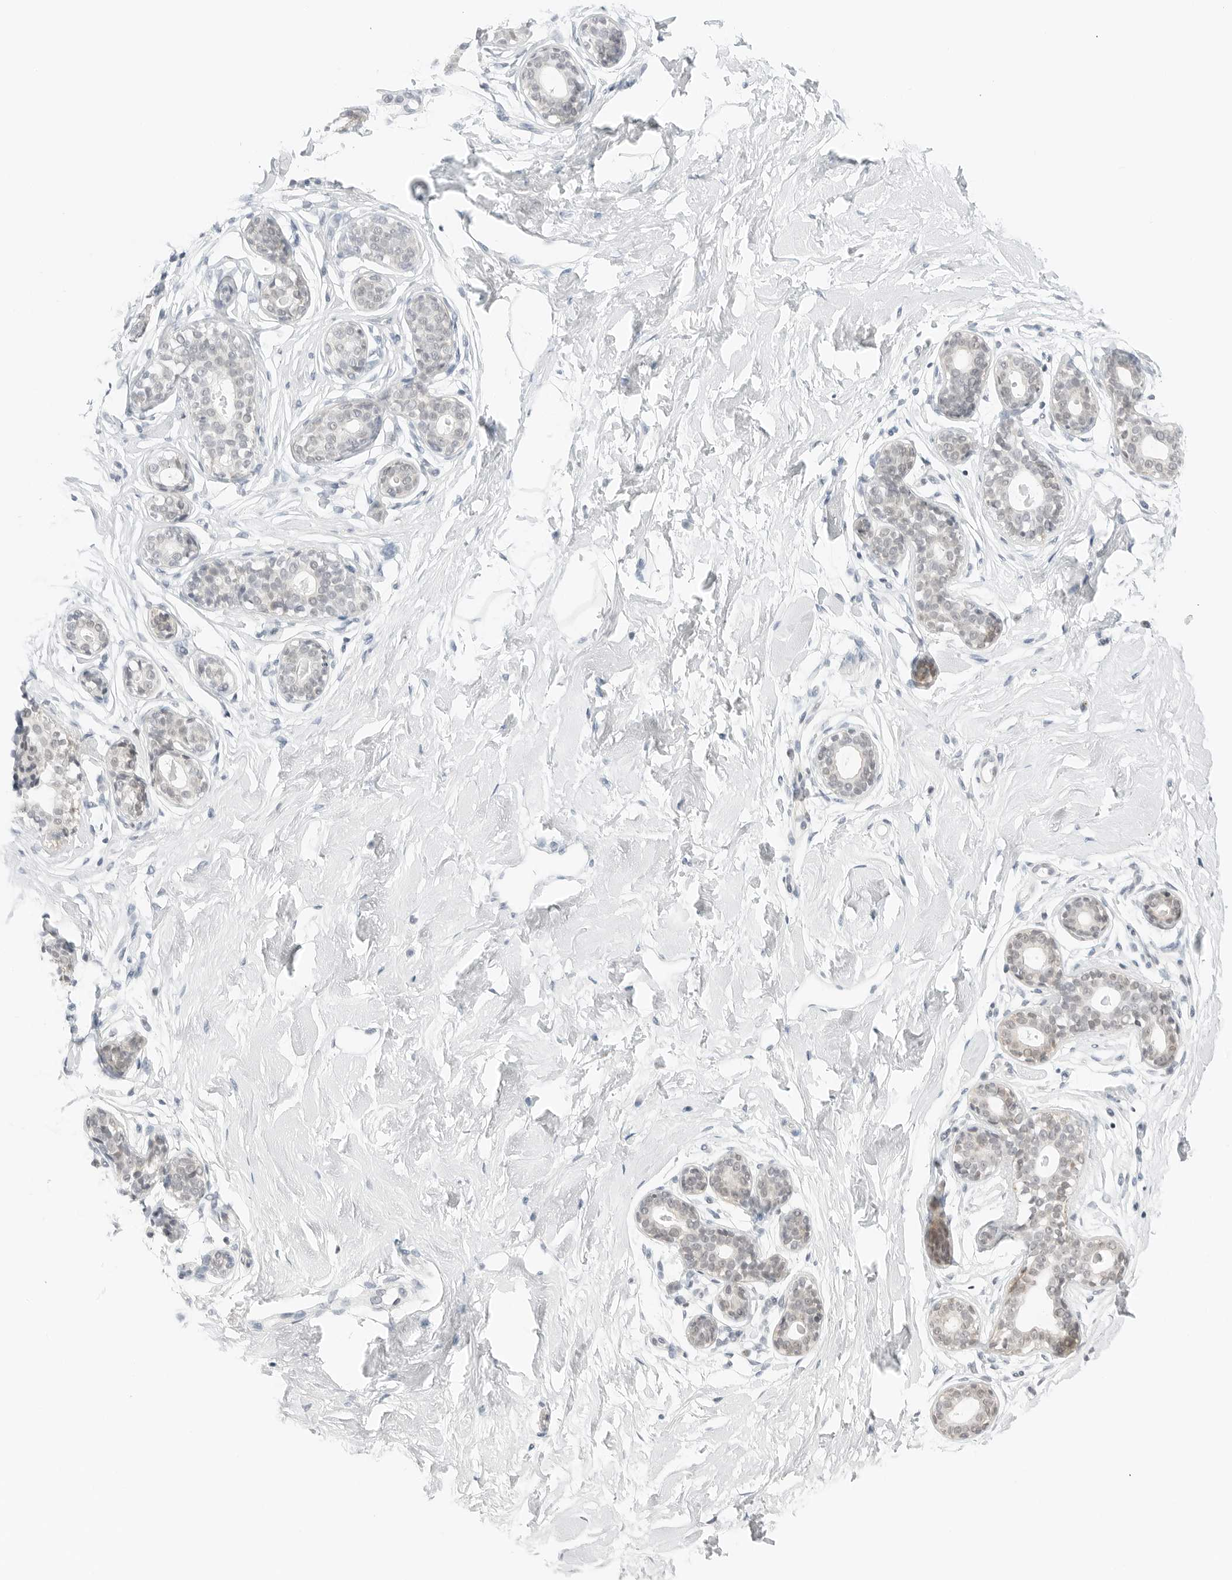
{"staining": {"intensity": "negative", "quantity": "none", "location": "none"}, "tissue": "breast", "cell_type": "Adipocytes", "image_type": "normal", "snomed": [{"axis": "morphology", "description": "Normal tissue, NOS"}, {"axis": "morphology", "description": "Adenoma, NOS"}, {"axis": "topography", "description": "Breast"}], "caption": "Photomicrograph shows no significant protein positivity in adipocytes of unremarkable breast.", "gene": "CCSAP", "patient": {"sex": "female", "age": 23}}